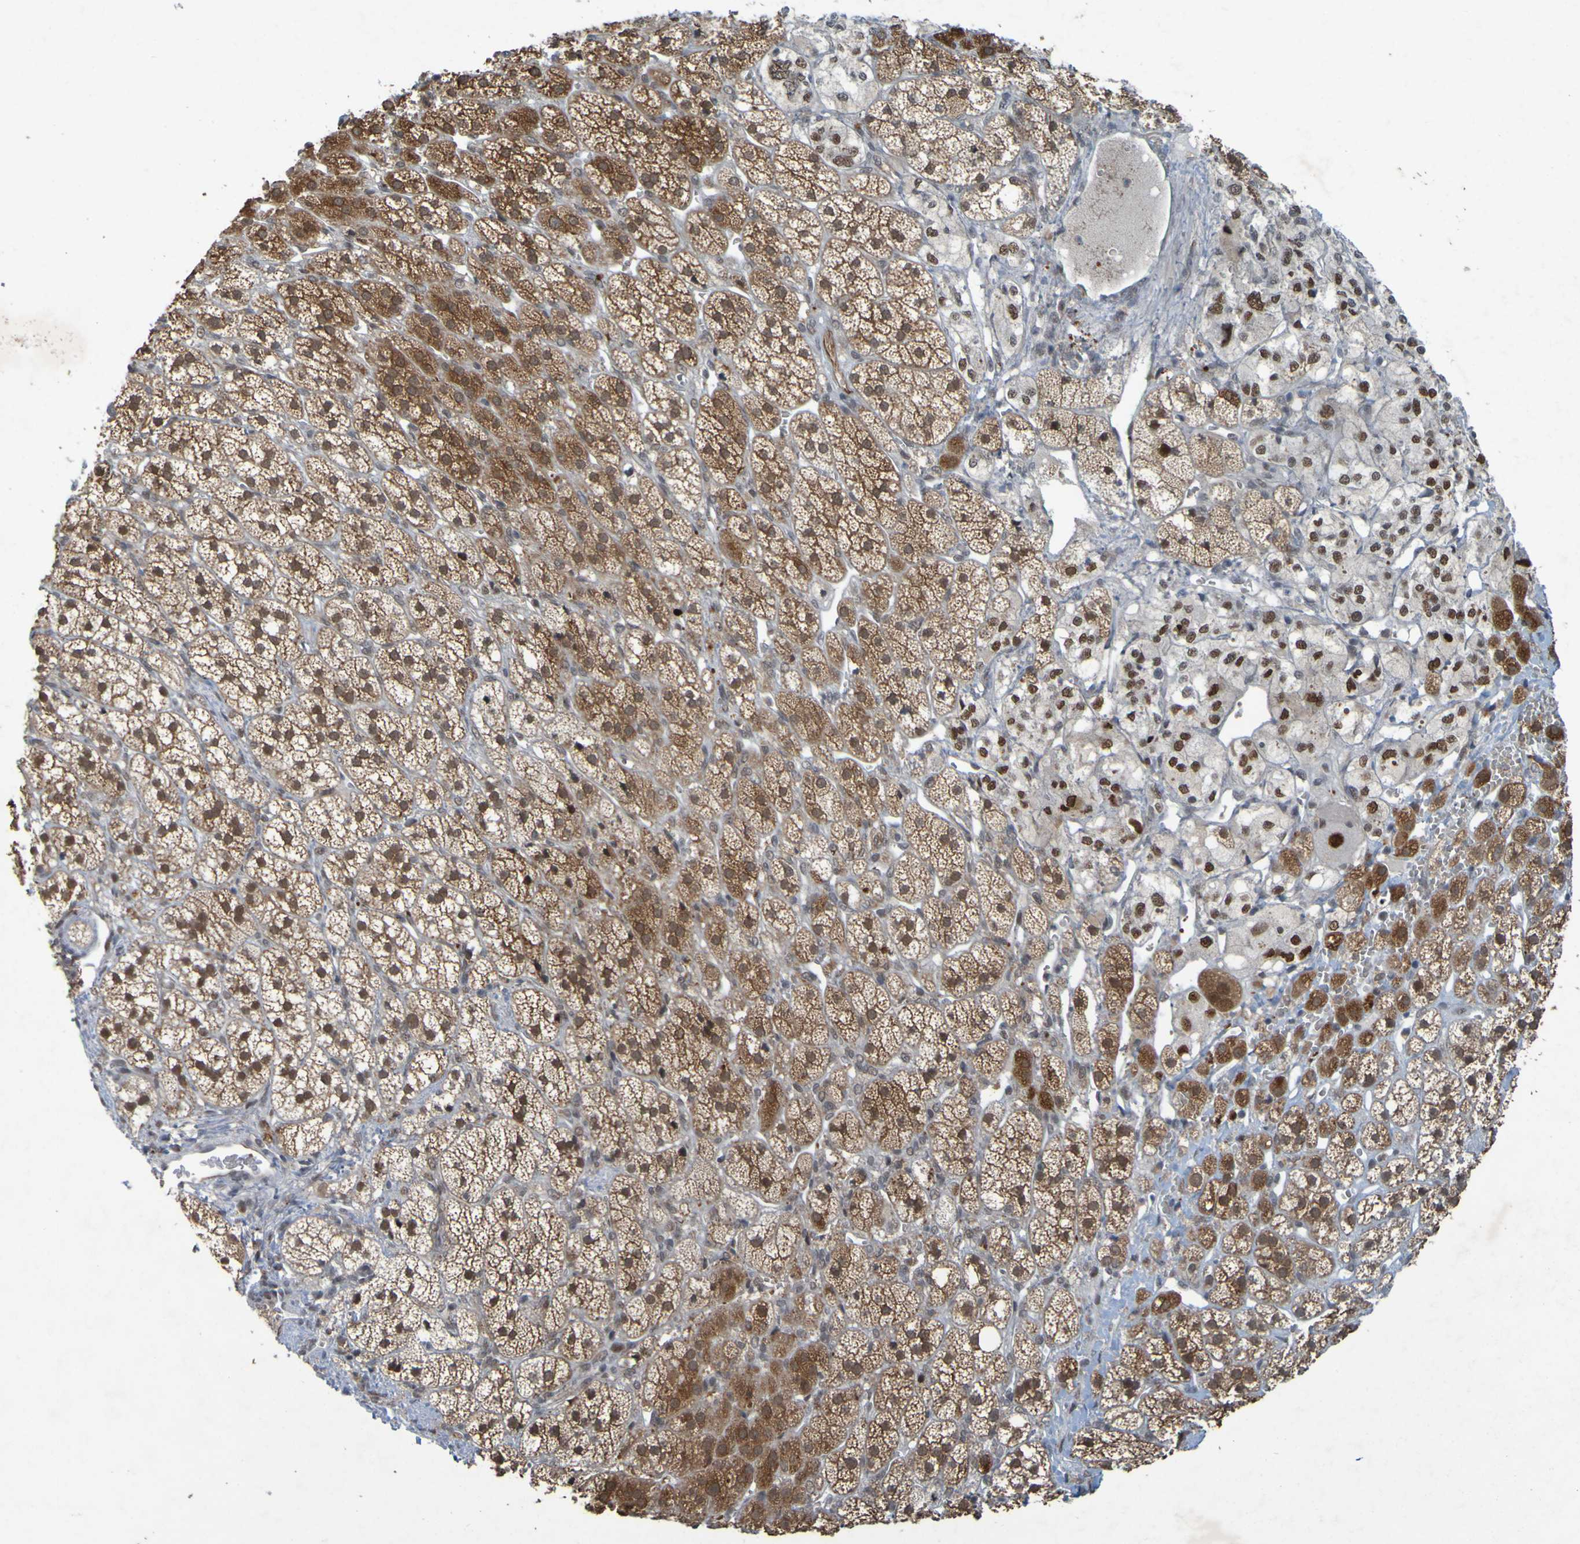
{"staining": {"intensity": "moderate", "quantity": ">75%", "location": "cytoplasmic/membranous,nuclear"}, "tissue": "adrenal gland", "cell_type": "Glandular cells", "image_type": "normal", "snomed": [{"axis": "morphology", "description": "Normal tissue, NOS"}, {"axis": "topography", "description": "Adrenal gland"}], "caption": "Protein staining displays moderate cytoplasmic/membranous,nuclear positivity in approximately >75% of glandular cells in unremarkable adrenal gland.", "gene": "MCPH1", "patient": {"sex": "male", "age": 56}}